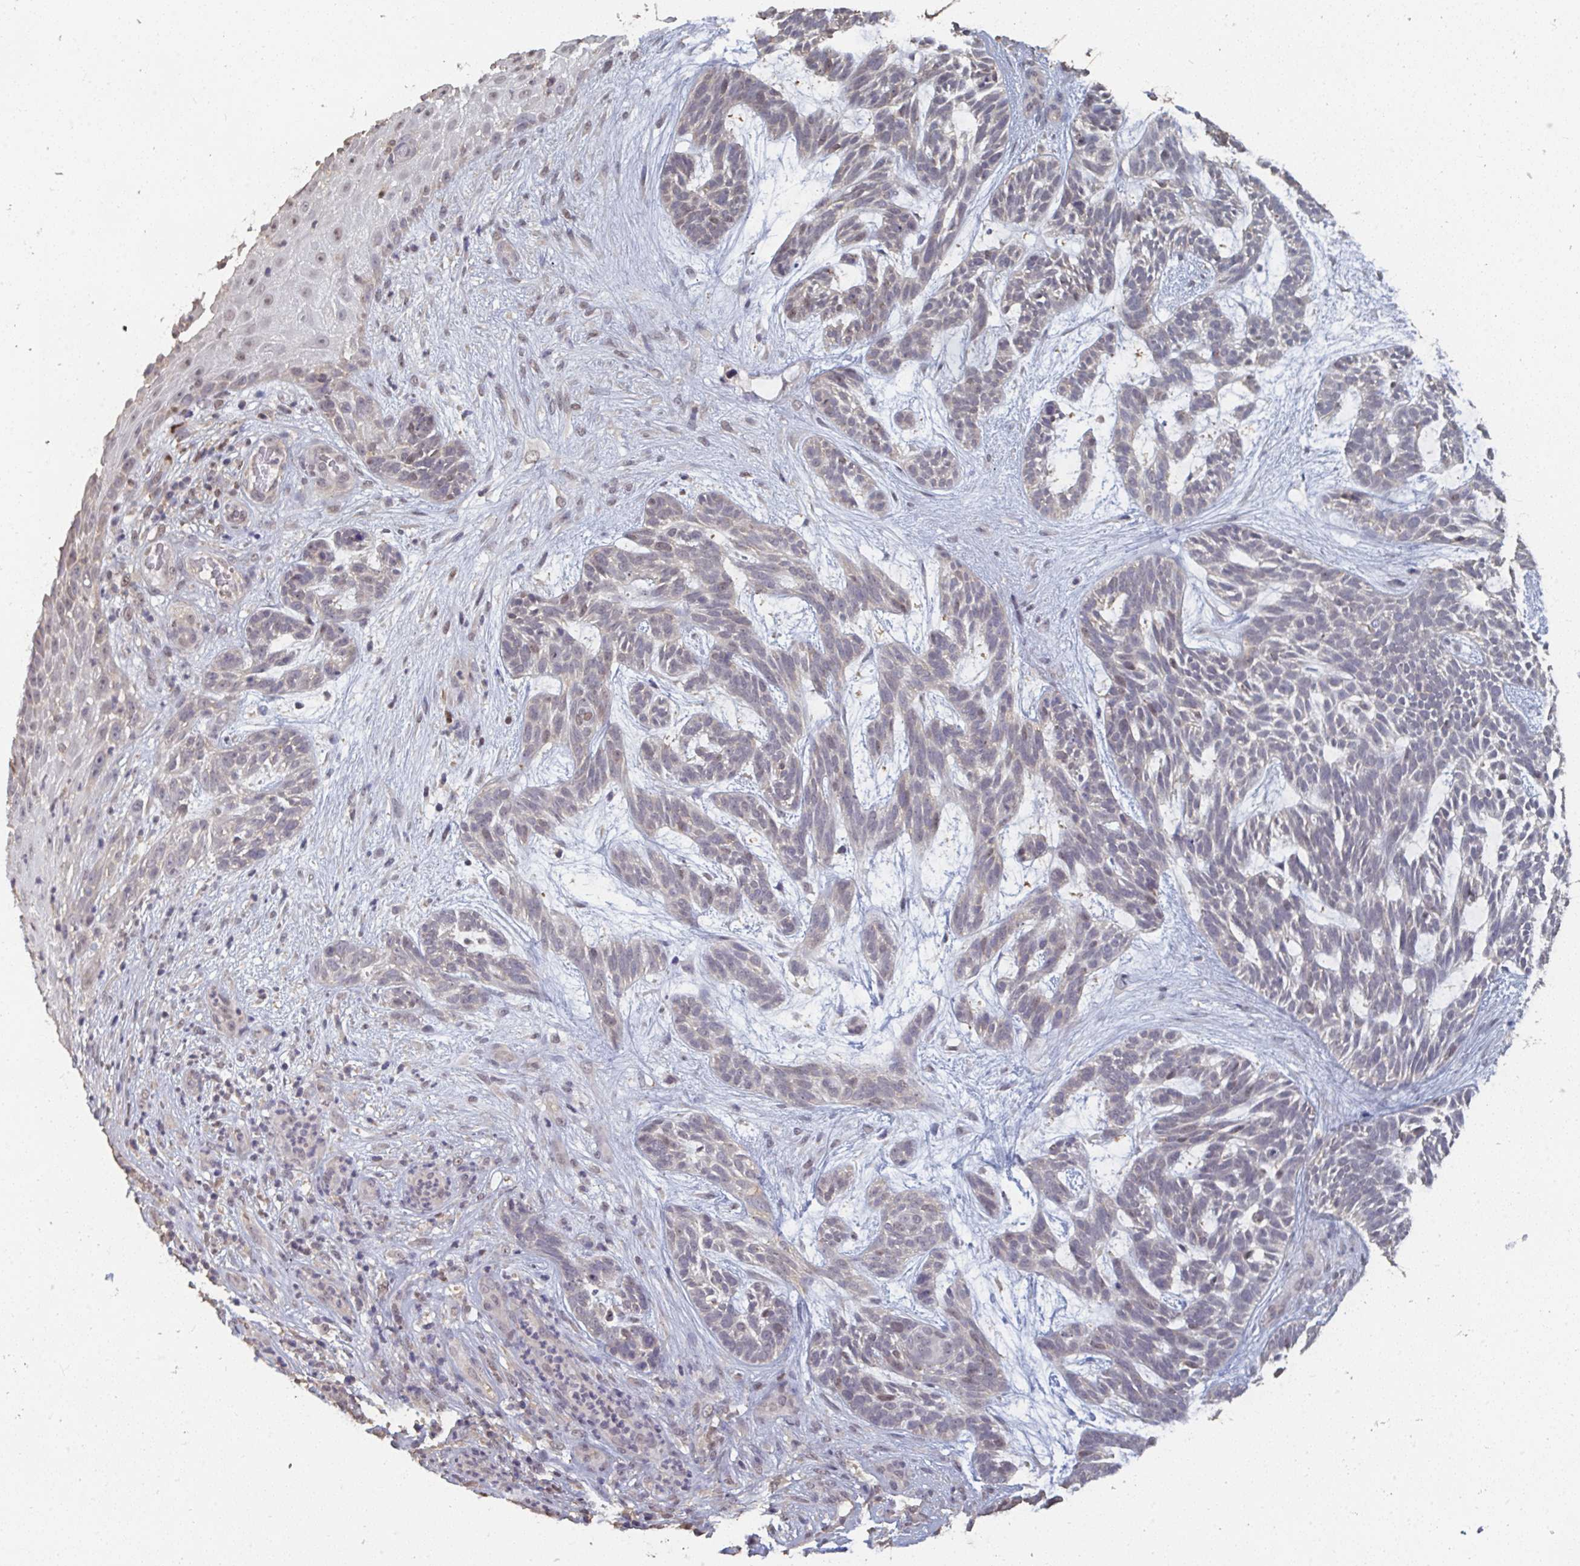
{"staining": {"intensity": "negative", "quantity": "none", "location": "none"}, "tissue": "skin cancer", "cell_type": "Tumor cells", "image_type": "cancer", "snomed": [{"axis": "morphology", "description": "Basal cell carcinoma"}, {"axis": "topography", "description": "Skin"}, {"axis": "topography", "description": "Skin, foot"}], "caption": "Immunohistochemistry histopathology image of skin cancer (basal cell carcinoma) stained for a protein (brown), which exhibits no expression in tumor cells.", "gene": "LIX1", "patient": {"sex": "female", "age": 77}}